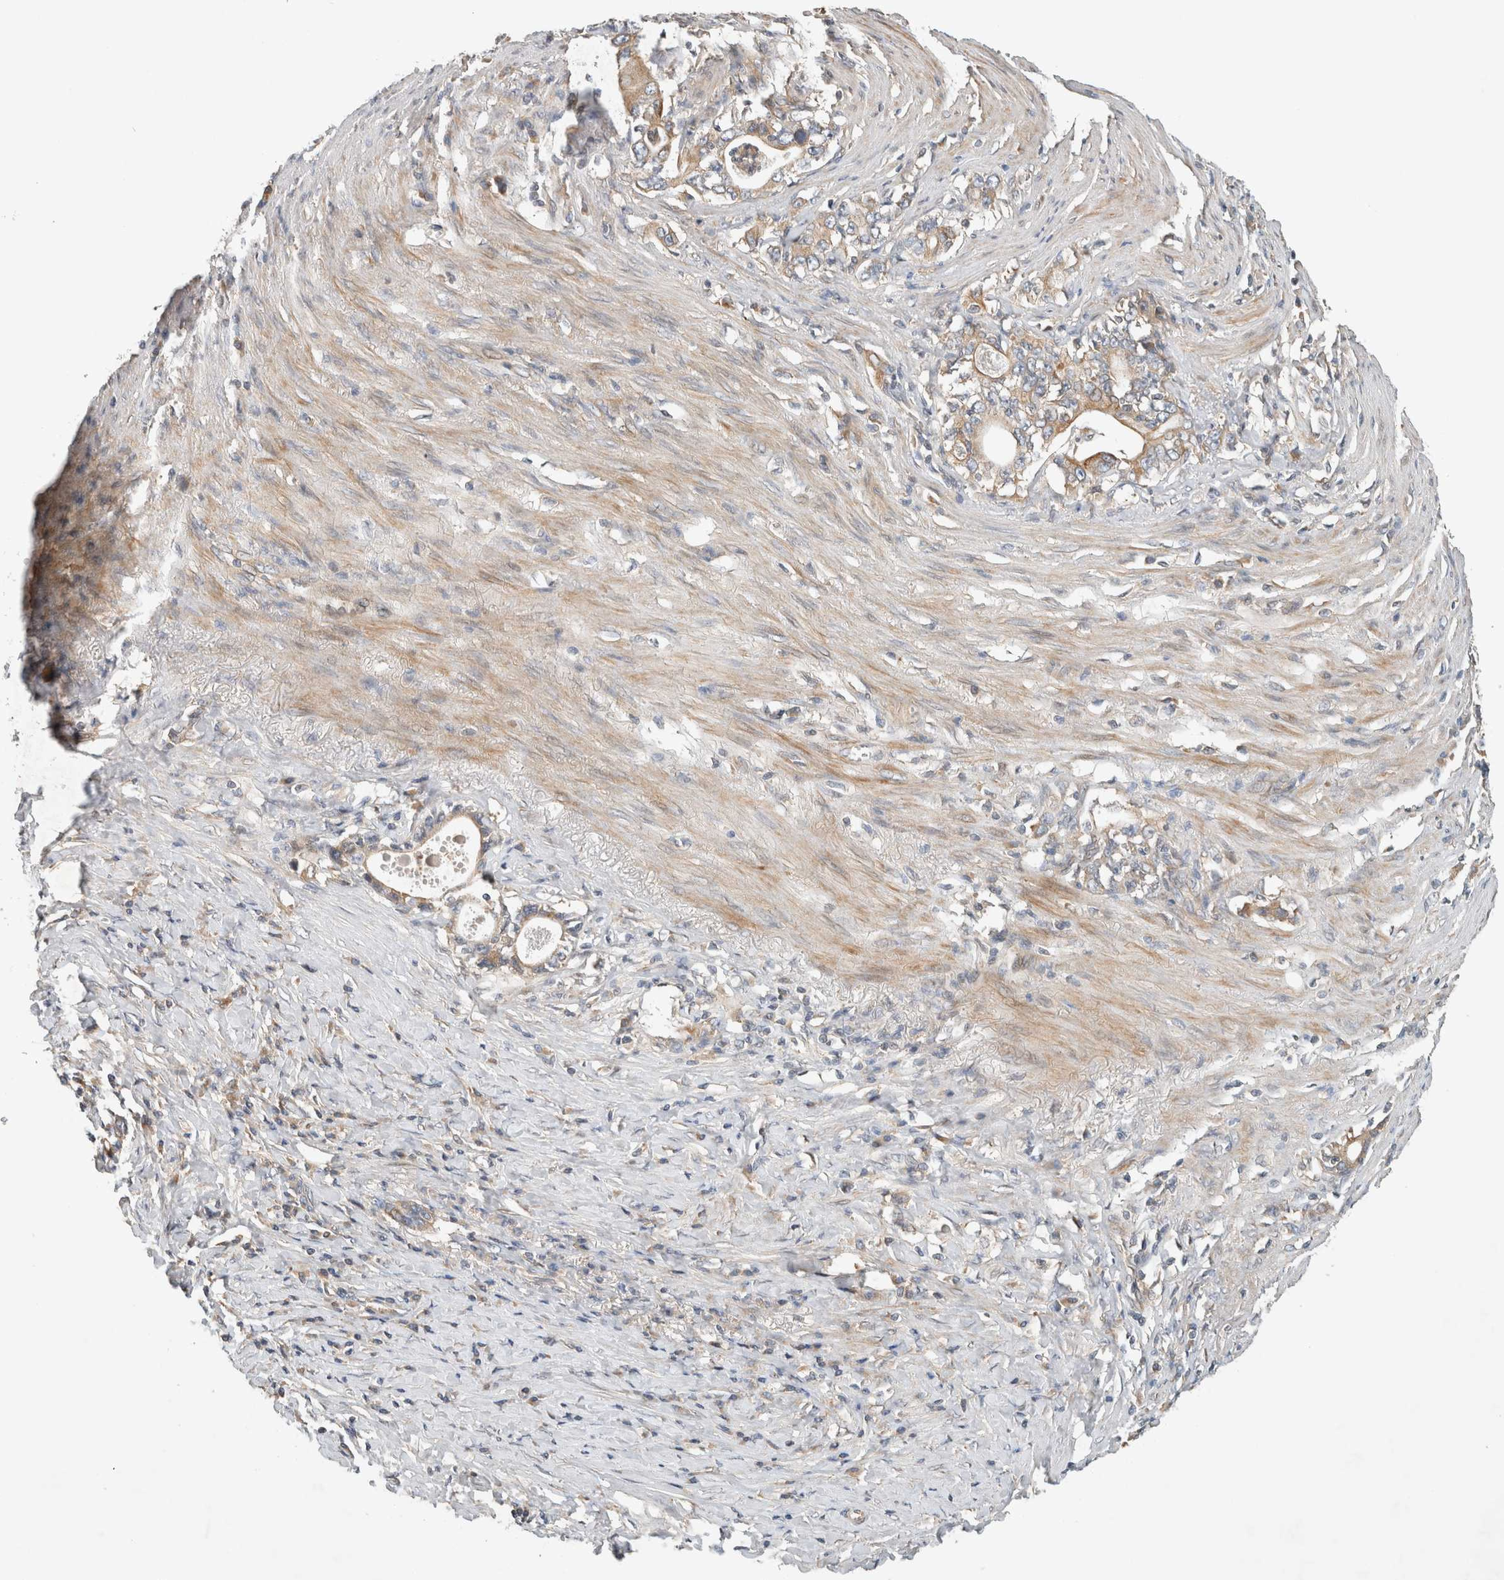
{"staining": {"intensity": "moderate", "quantity": ">75%", "location": "cytoplasmic/membranous"}, "tissue": "stomach cancer", "cell_type": "Tumor cells", "image_type": "cancer", "snomed": [{"axis": "morphology", "description": "Adenocarcinoma, NOS"}, {"axis": "topography", "description": "Stomach, lower"}], "caption": "Human stomach cancer stained for a protein (brown) exhibits moderate cytoplasmic/membranous positive staining in approximately >75% of tumor cells.", "gene": "ARMC9", "patient": {"sex": "female", "age": 72}}